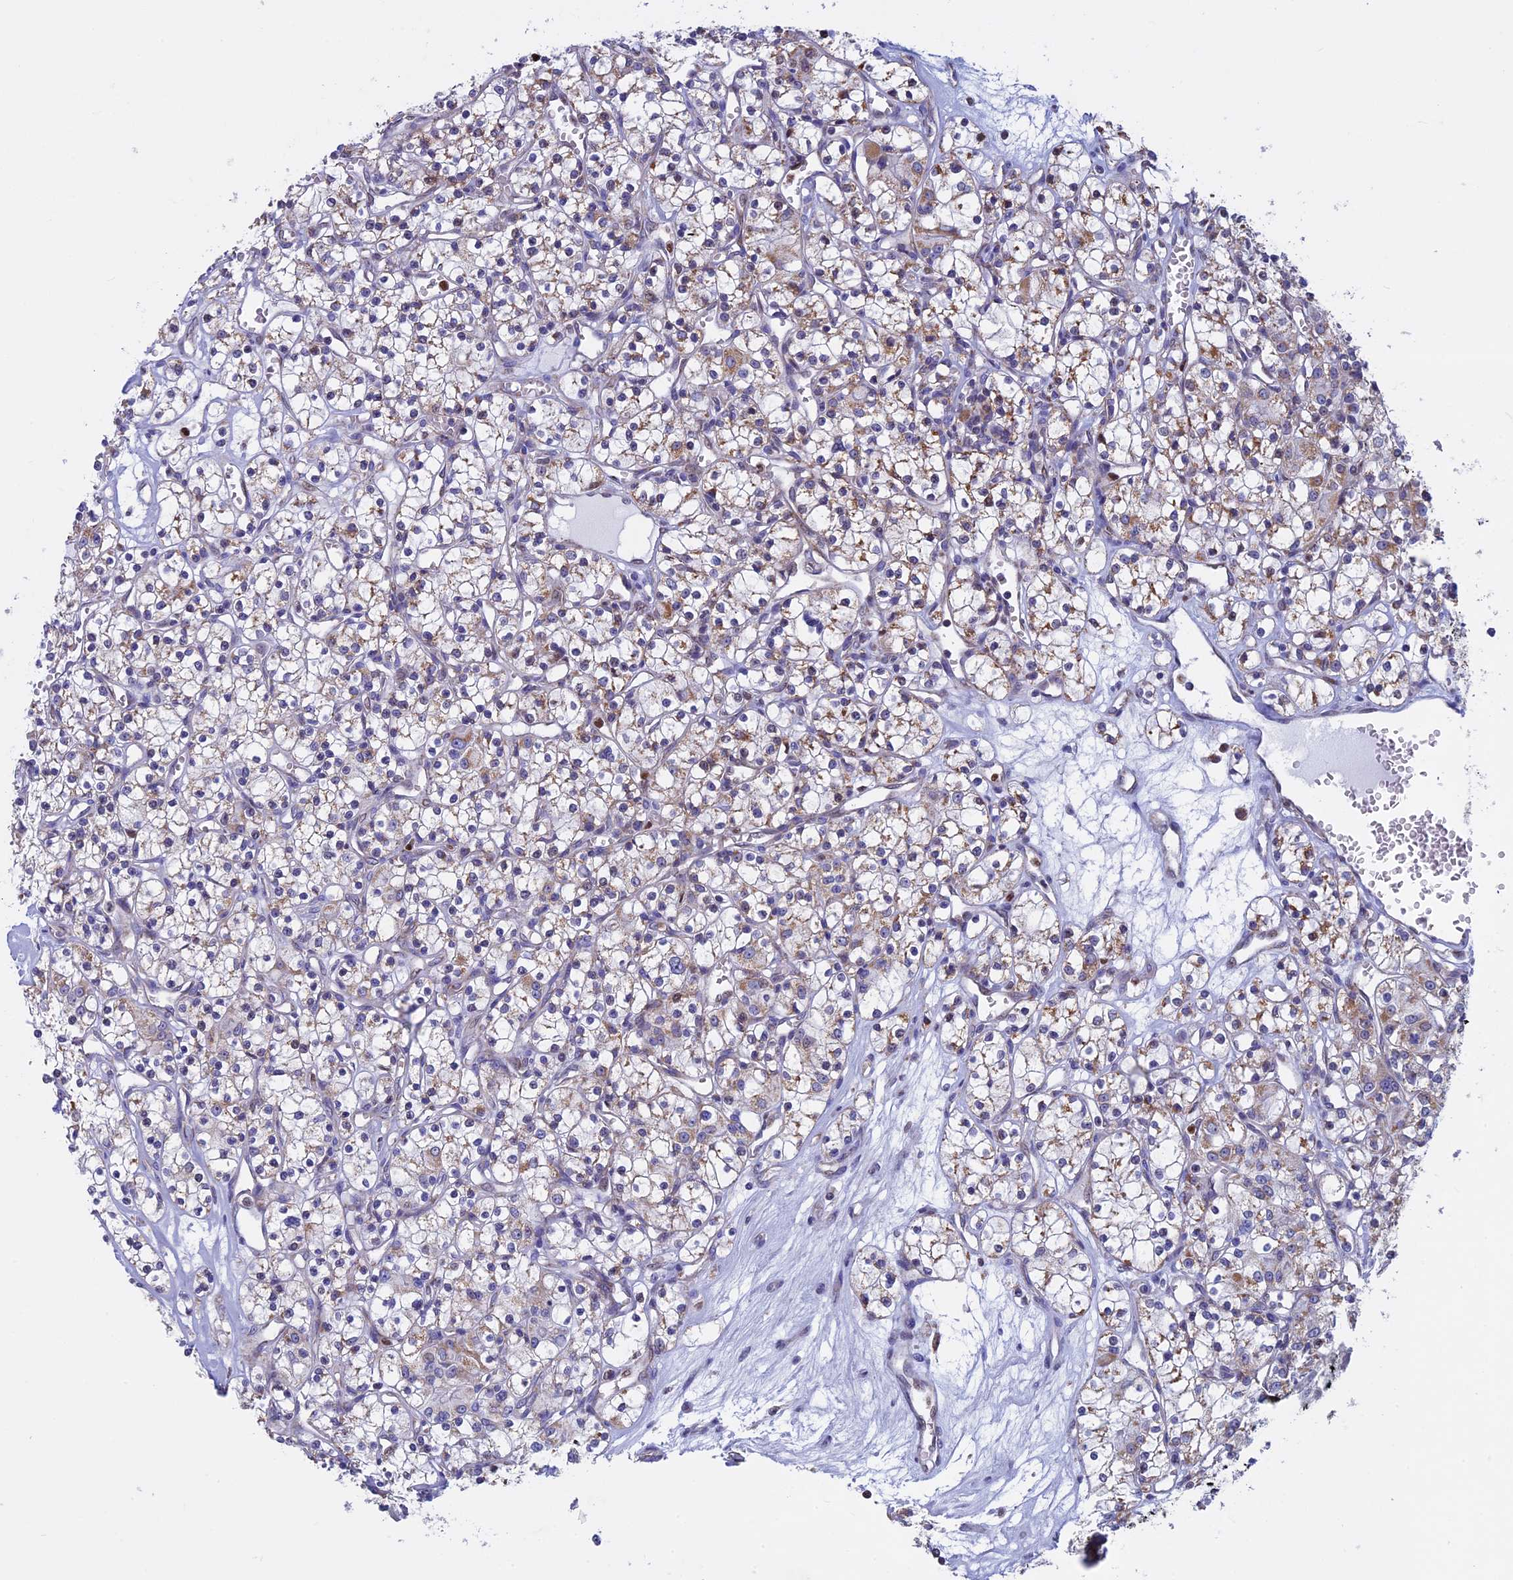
{"staining": {"intensity": "weak", "quantity": "25%-75%", "location": "cytoplasmic/membranous"}, "tissue": "renal cancer", "cell_type": "Tumor cells", "image_type": "cancer", "snomed": [{"axis": "morphology", "description": "Adenocarcinoma, NOS"}, {"axis": "topography", "description": "Kidney"}], "caption": "There is low levels of weak cytoplasmic/membranous staining in tumor cells of renal cancer (adenocarcinoma), as demonstrated by immunohistochemical staining (brown color).", "gene": "ACSS1", "patient": {"sex": "female", "age": 59}}